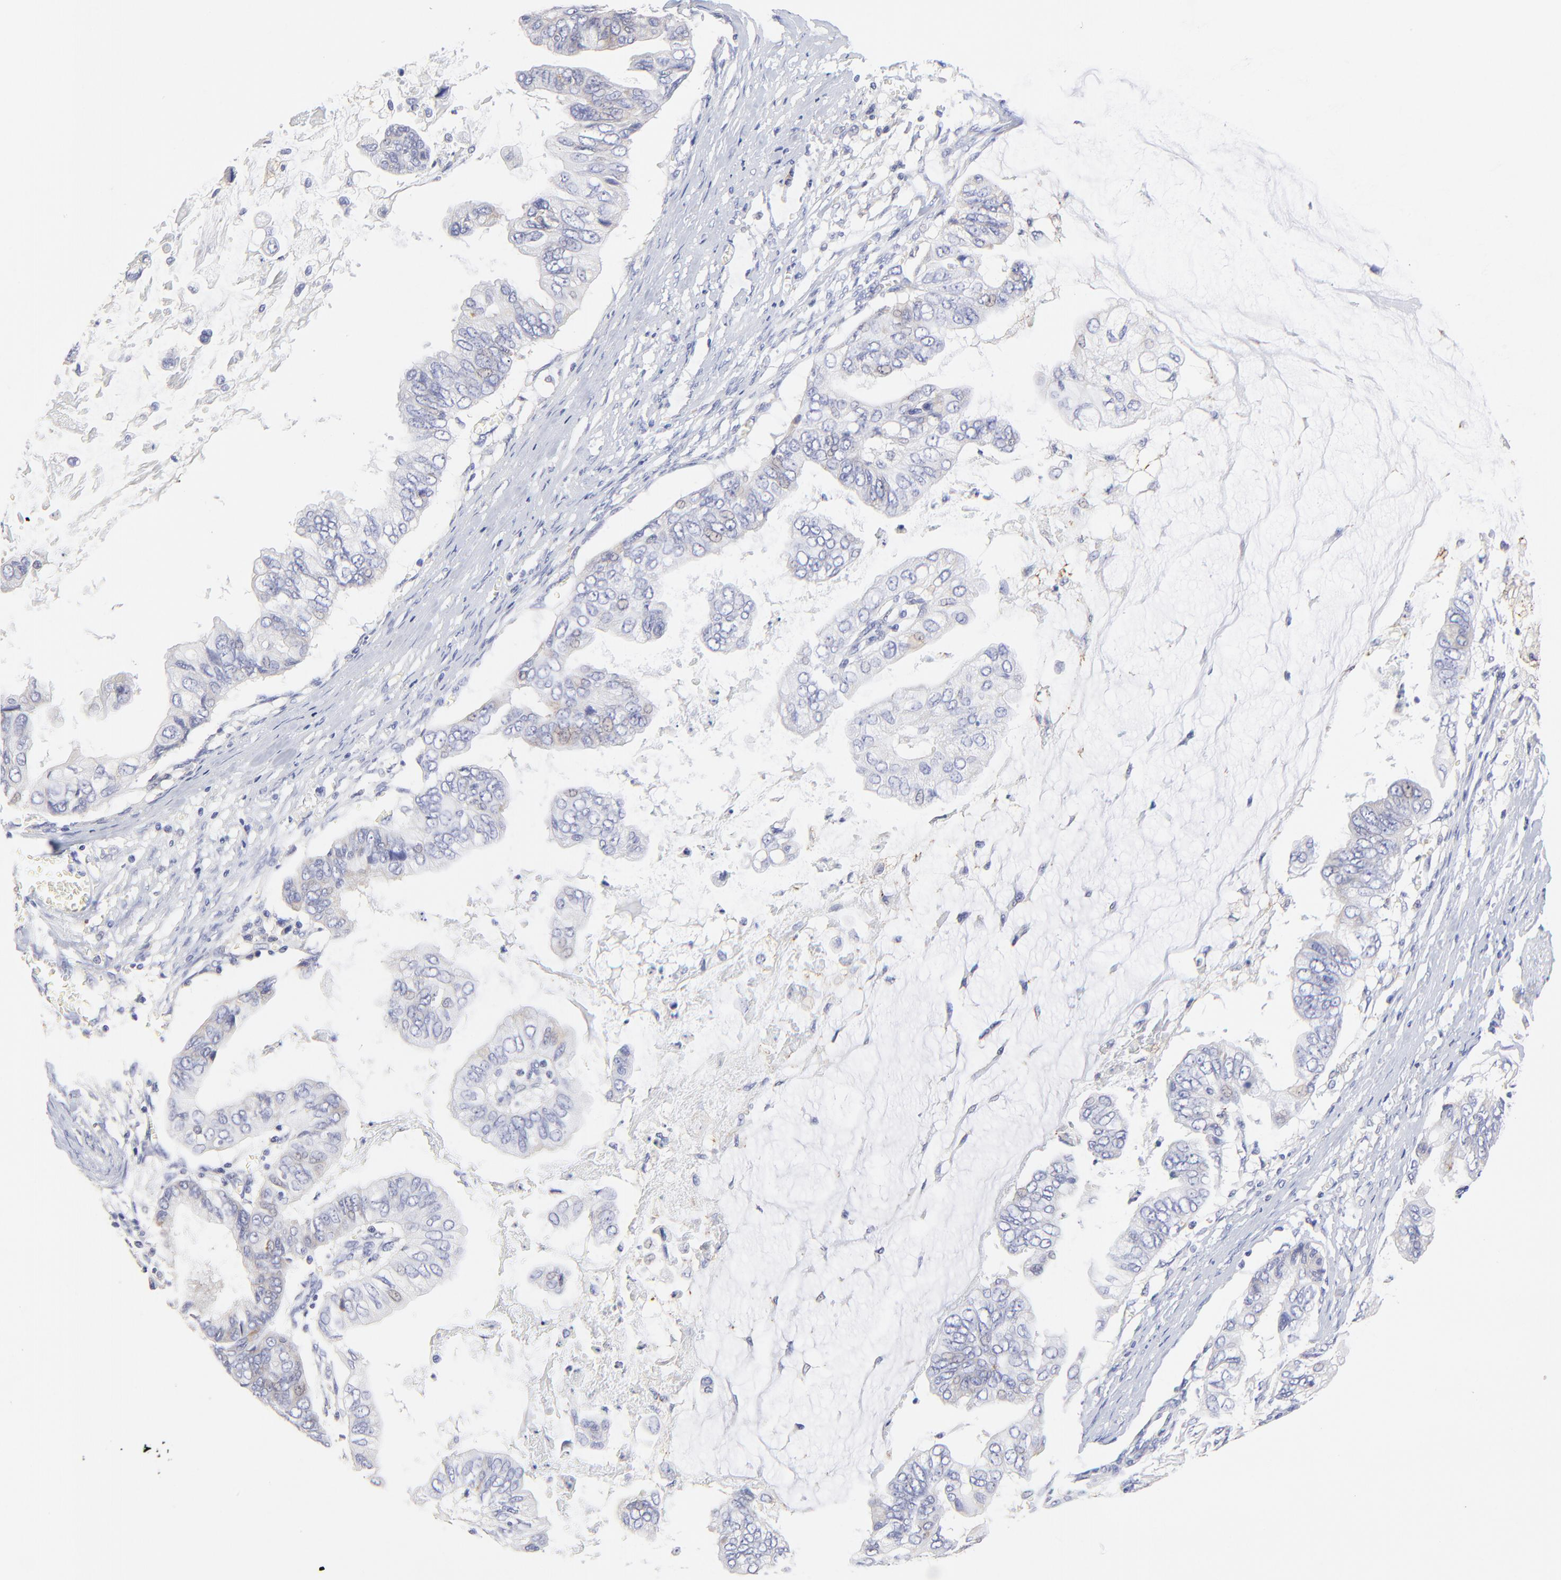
{"staining": {"intensity": "weak", "quantity": "<25%", "location": "cytoplasmic/membranous"}, "tissue": "stomach cancer", "cell_type": "Tumor cells", "image_type": "cancer", "snomed": [{"axis": "morphology", "description": "Adenocarcinoma, NOS"}, {"axis": "topography", "description": "Stomach, upper"}], "caption": "Immunohistochemical staining of human stomach adenocarcinoma demonstrates no significant positivity in tumor cells.", "gene": "LHFPL1", "patient": {"sex": "male", "age": 80}}